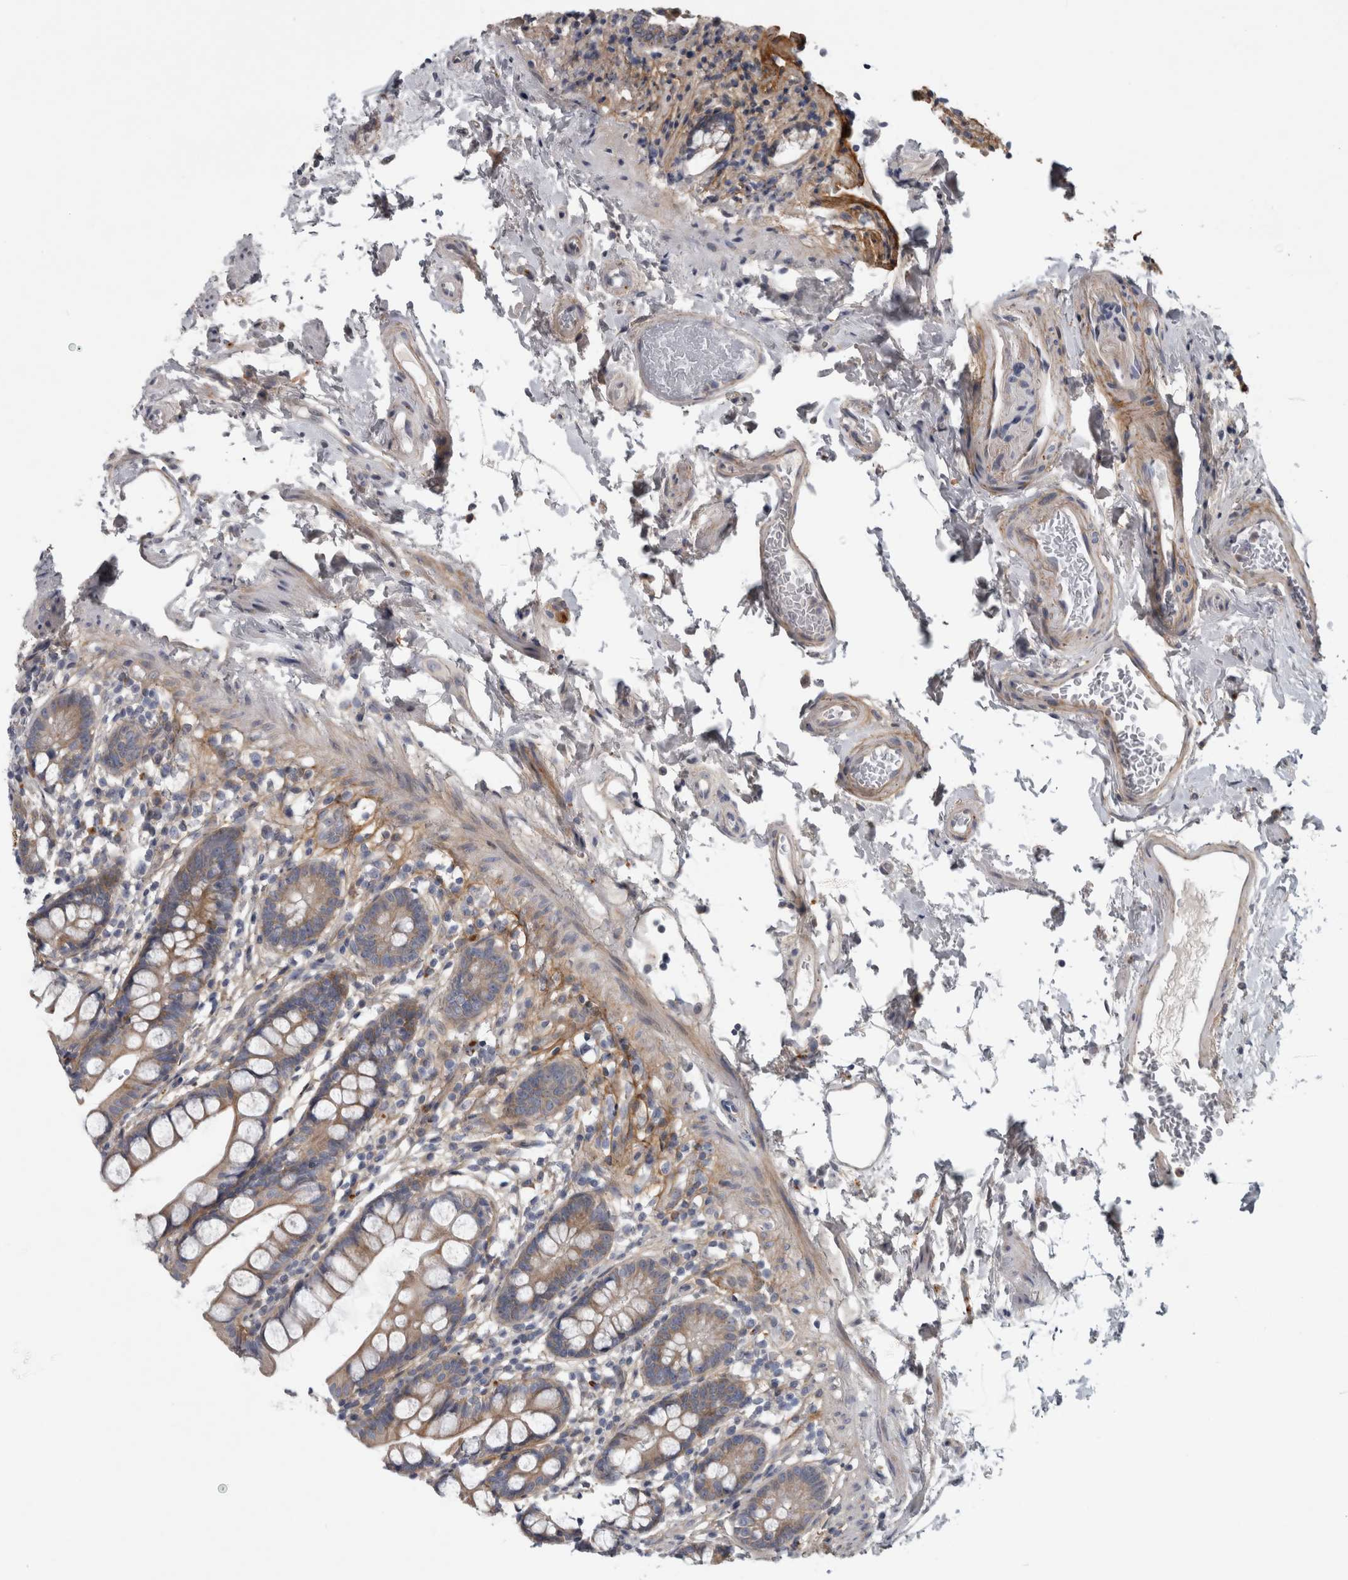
{"staining": {"intensity": "moderate", "quantity": "<25%", "location": "cytoplasmic/membranous"}, "tissue": "small intestine", "cell_type": "Glandular cells", "image_type": "normal", "snomed": [{"axis": "morphology", "description": "Normal tissue, NOS"}, {"axis": "topography", "description": "Small intestine"}], "caption": "Small intestine stained with DAB immunohistochemistry (IHC) shows low levels of moderate cytoplasmic/membranous positivity in about <25% of glandular cells.", "gene": "ATXN2", "patient": {"sex": "female", "age": 84}}